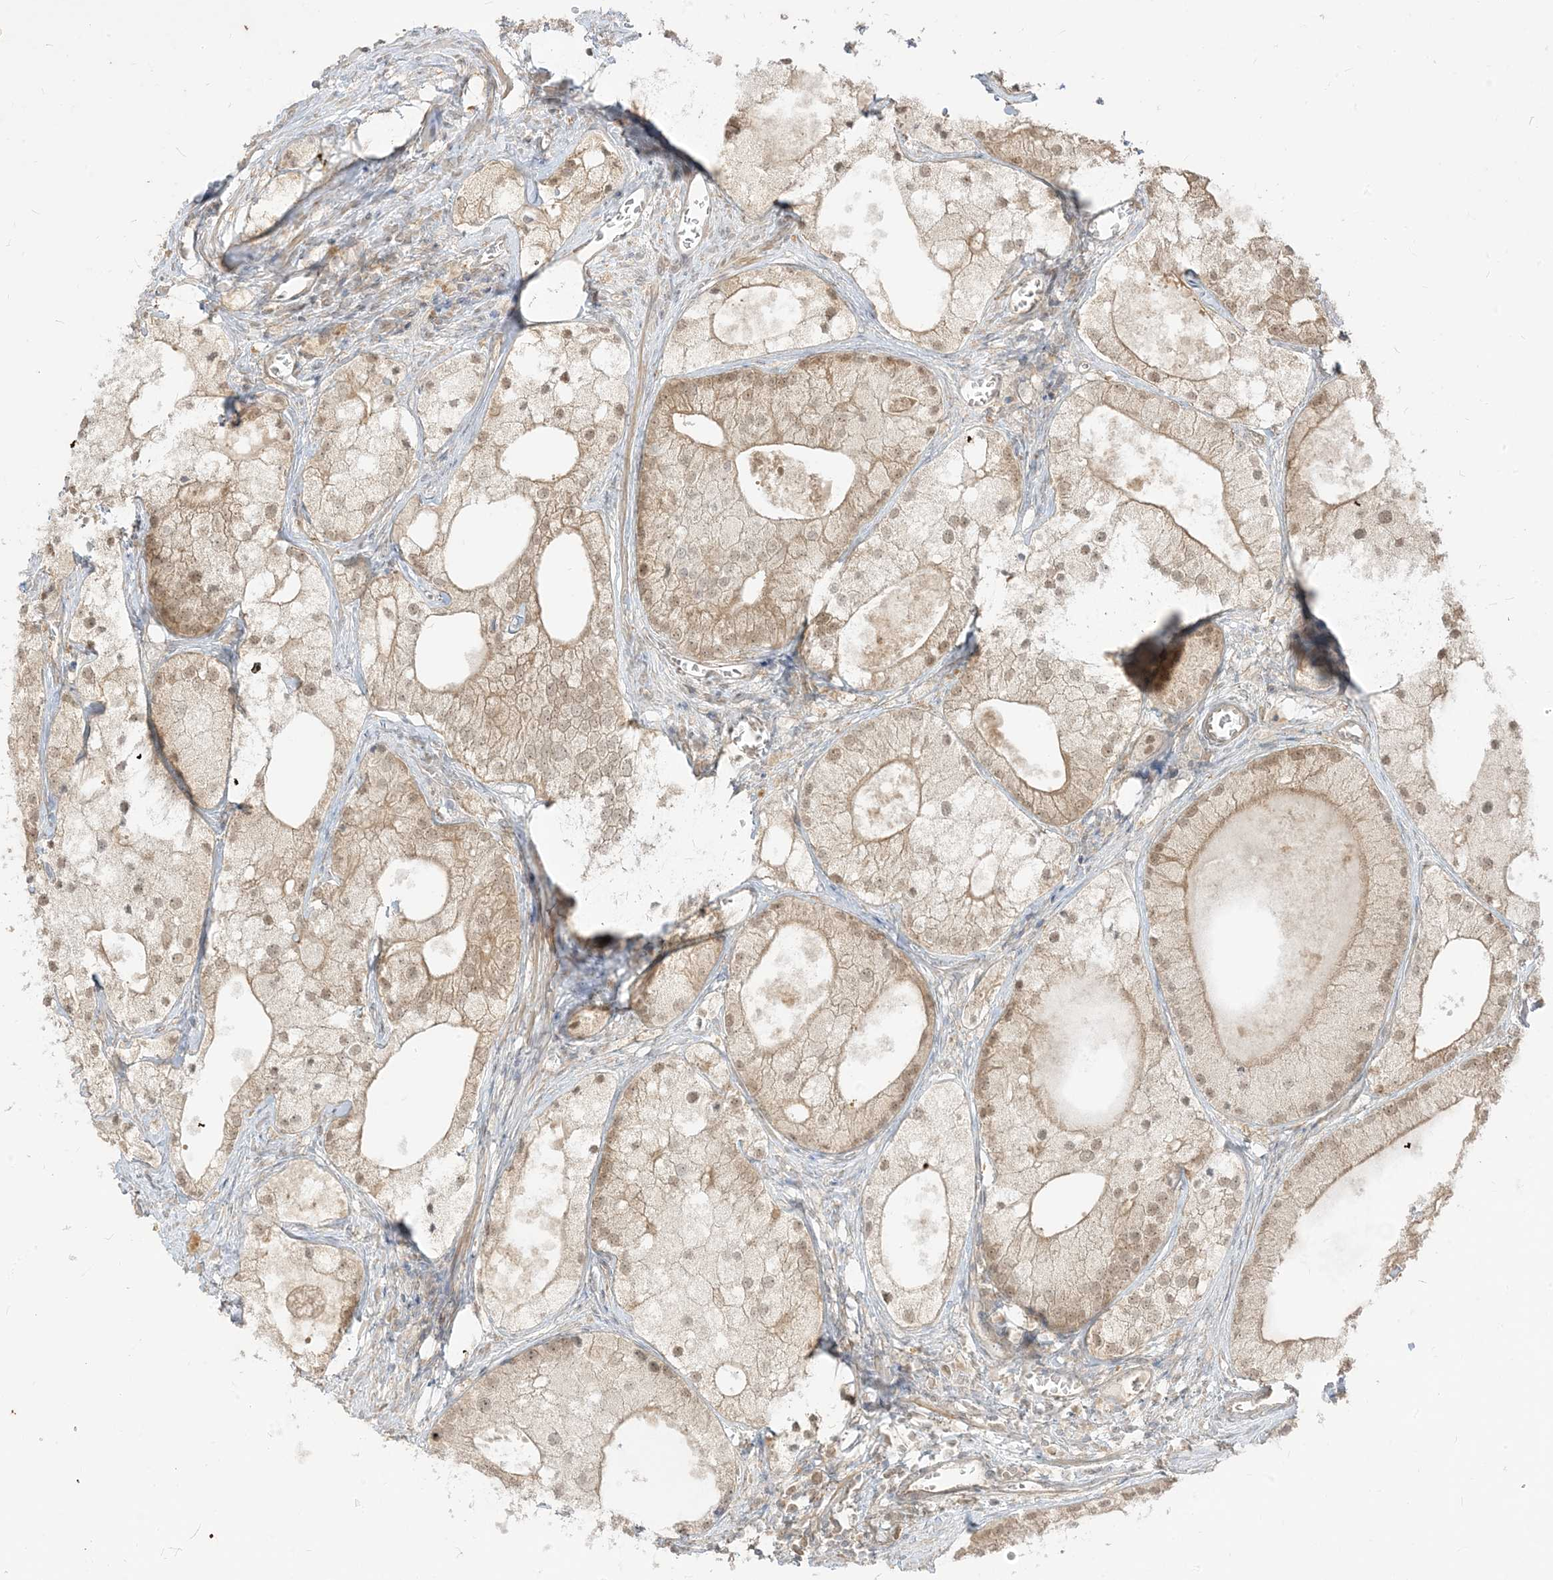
{"staining": {"intensity": "weak", "quantity": ">75%", "location": "cytoplasmic/membranous,nuclear"}, "tissue": "prostate cancer", "cell_type": "Tumor cells", "image_type": "cancer", "snomed": [{"axis": "morphology", "description": "Adenocarcinoma, Low grade"}, {"axis": "topography", "description": "Prostate"}], "caption": "The micrograph shows staining of prostate low-grade adenocarcinoma, revealing weak cytoplasmic/membranous and nuclear protein staining (brown color) within tumor cells.", "gene": "TBCC", "patient": {"sex": "male", "age": 69}}